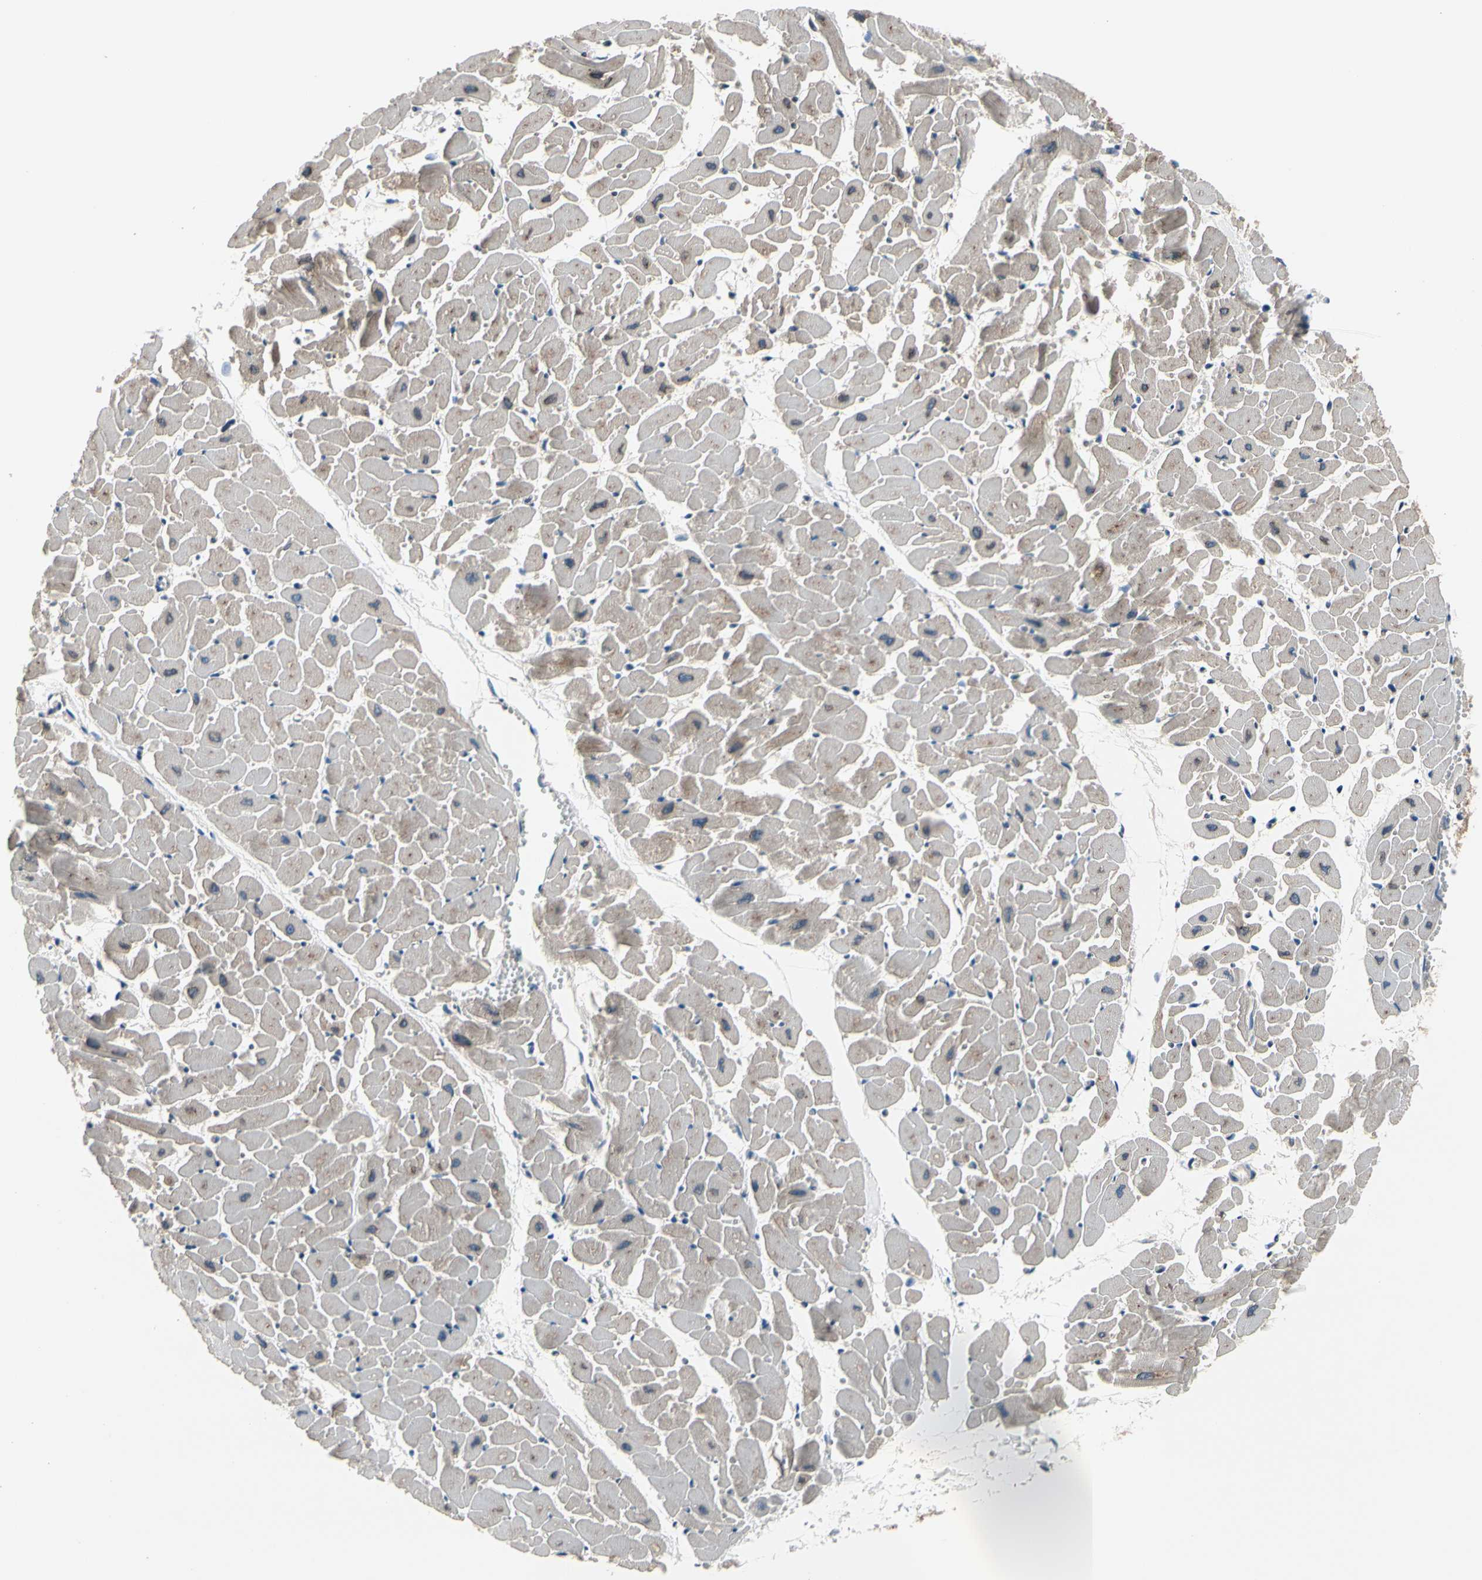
{"staining": {"intensity": "weak", "quantity": "<25%", "location": "cytoplasmic/membranous"}, "tissue": "heart muscle", "cell_type": "Cardiomyocytes", "image_type": "normal", "snomed": [{"axis": "morphology", "description": "Normal tissue, NOS"}, {"axis": "topography", "description": "Heart"}], "caption": "Protein analysis of unremarkable heart muscle shows no significant staining in cardiomyocytes.", "gene": "PRKAR2B", "patient": {"sex": "female", "age": 19}}